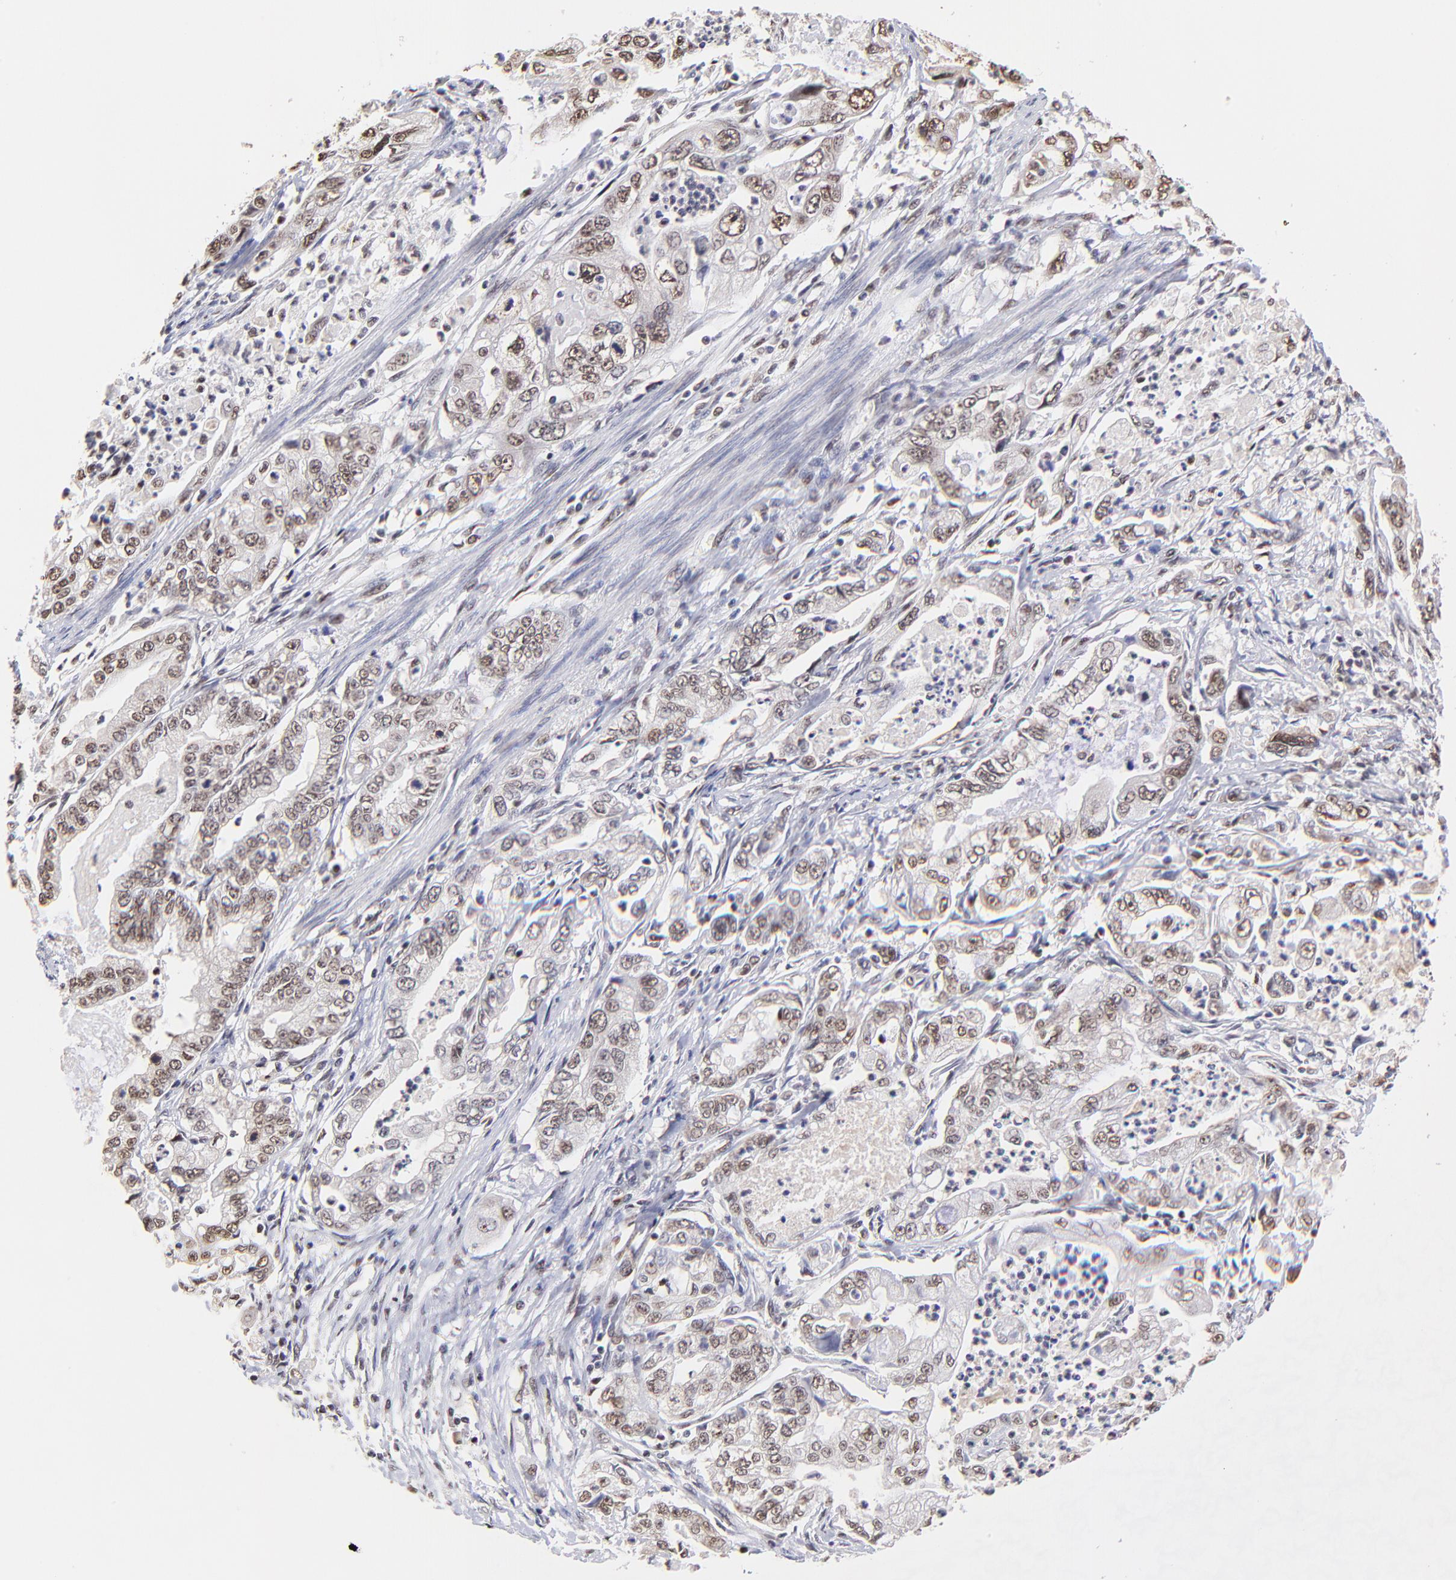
{"staining": {"intensity": "weak", "quantity": ">75%", "location": "nuclear"}, "tissue": "stomach cancer", "cell_type": "Tumor cells", "image_type": "cancer", "snomed": [{"axis": "morphology", "description": "Adenocarcinoma, NOS"}, {"axis": "topography", "description": "Pancreas"}, {"axis": "topography", "description": "Stomach, upper"}], "caption": "Immunohistochemical staining of stomach adenocarcinoma reveals low levels of weak nuclear protein expression in about >75% of tumor cells.", "gene": "ZNF670", "patient": {"sex": "male", "age": 77}}